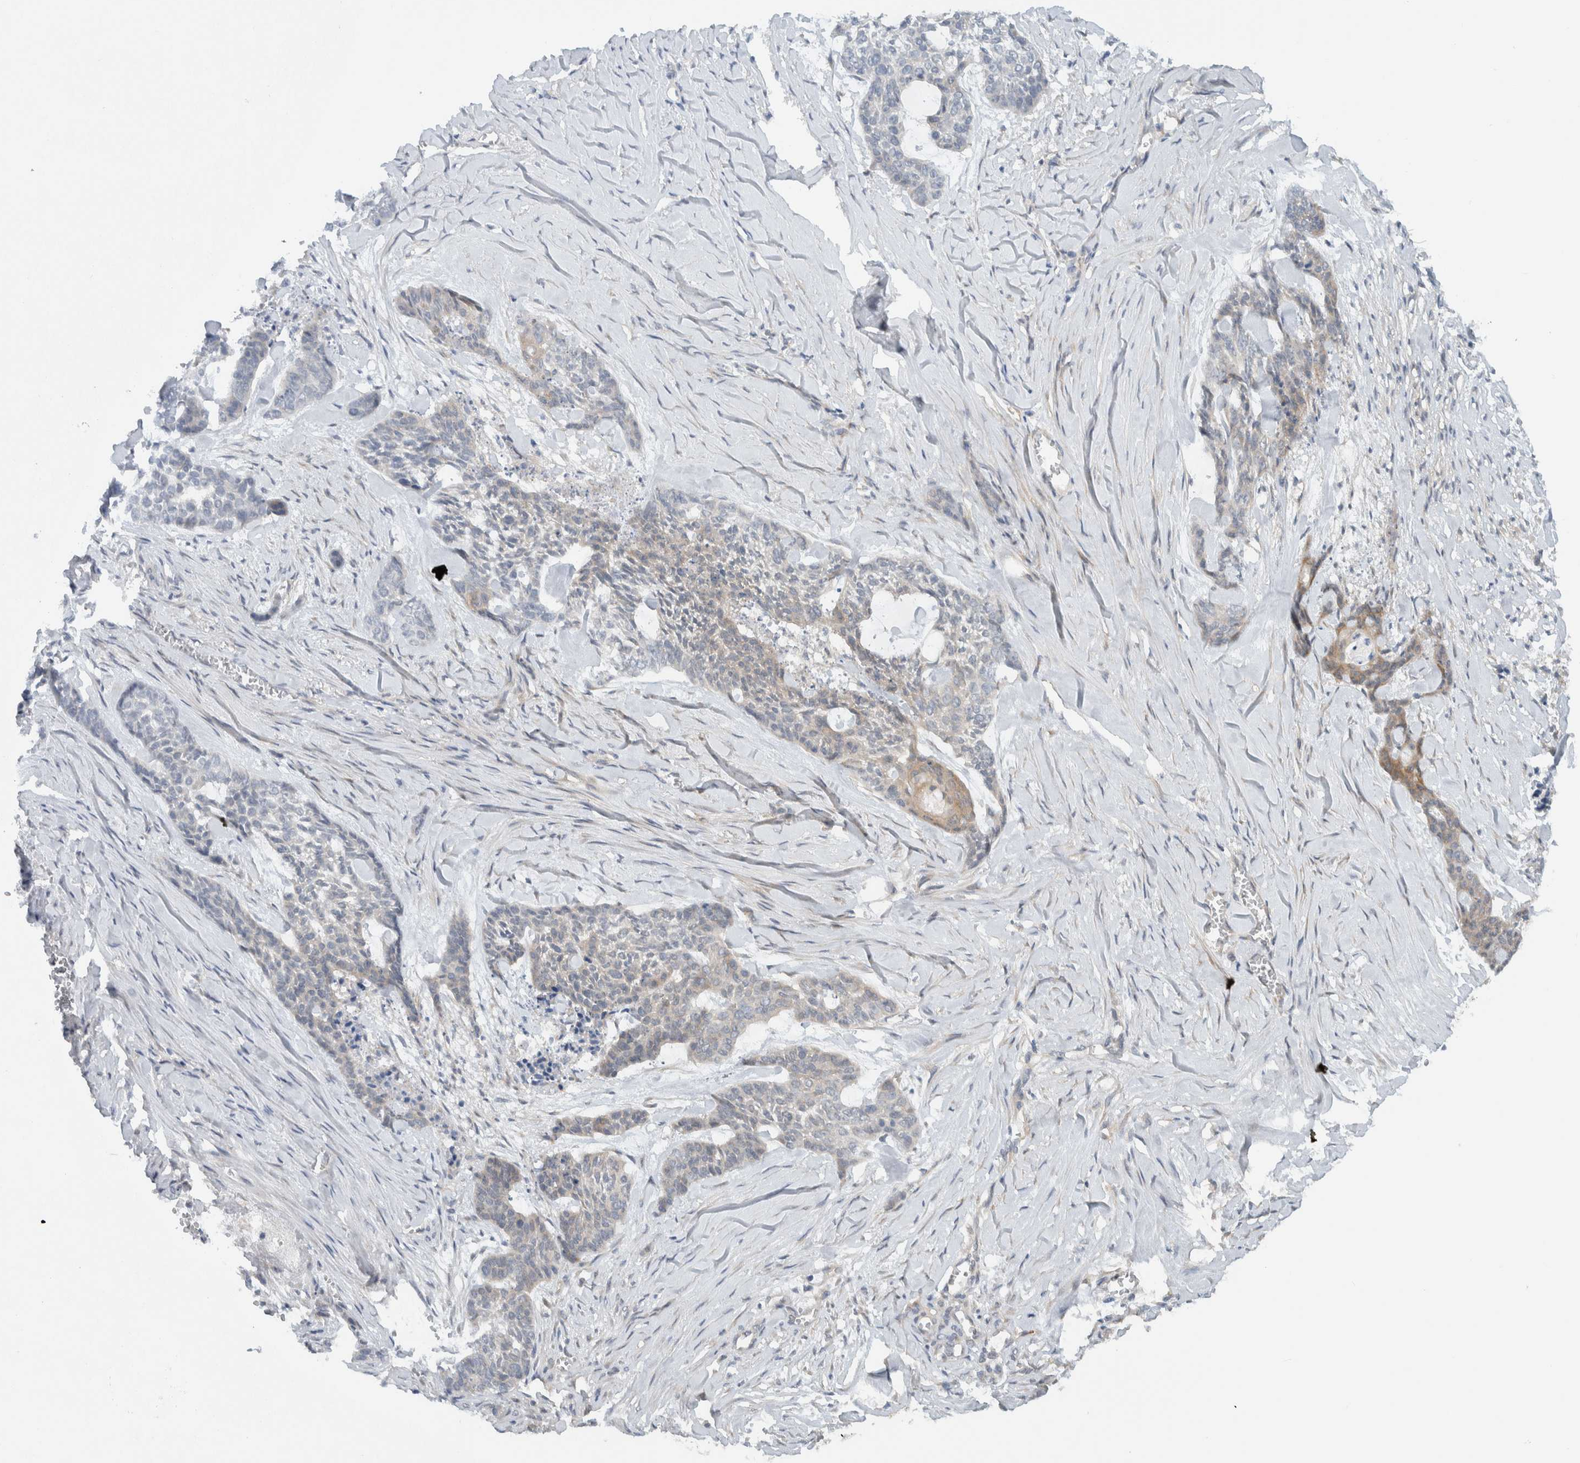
{"staining": {"intensity": "moderate", "quantity": "<25%", "location": "cytoplasmic/membranous"}, "tissue": "skin cancer", "cell_type": "Tumor cells", "image_type": "cancer", "snomed": [{"axis": "morphology", "description": "Basal cell carcinoma"}, {"axis": "topography", "description": "Skin"}], "caption": "Basal cell carcinoma (skin) stained with DAB (3,3'-diaminobenzidine) immunohistochemistry demonstrates low levels of moderate cytoplasmic/membranous staining in about <25% of tumor cells. The protein is shown in brown color, while the nuclei are stained blue.", "gene": "RERE", "patient": {"sex": "female", "age": 64}}